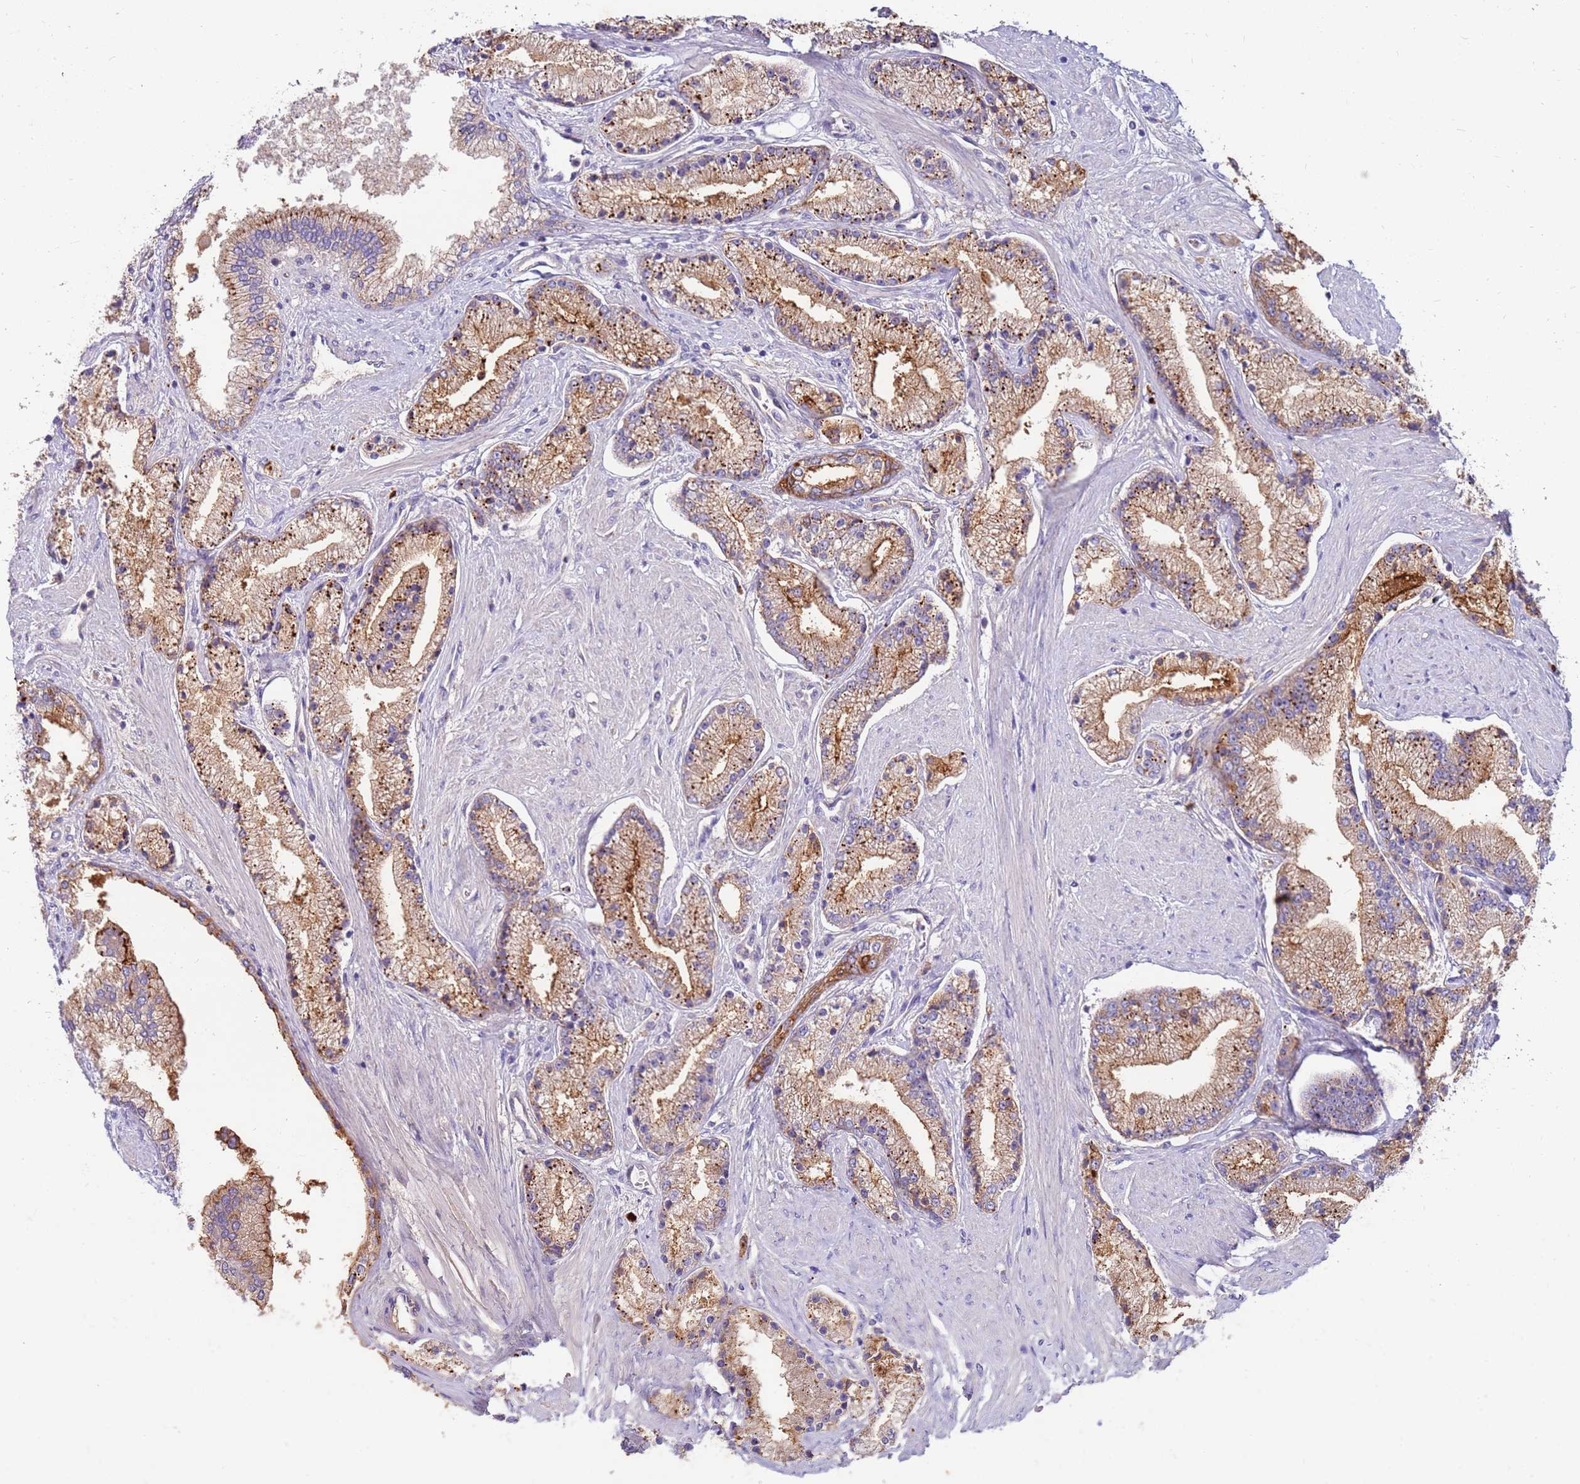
{"staining": {"intensity": "moderate", "quantity": ">75%", "location": "cytoplasmic/membranous"}, "tissue": "prostate cancer", "cell_type": "Tumor cells", "image_type": "cancer", "snomed": [{"axis": "morphology", "description": "Adenocarcinoma, High grade"}, {"axis": "topography", "description": "Prostate"}], "caption": "Immunohistochemical staining of human prostate cancer reveals medium levels of moderate cytoplasmic/membranous protein expression in approximately >75% of tumor cells.", "gene": "SLC44A4", "patient": {"sex": "male", "age": 67}}